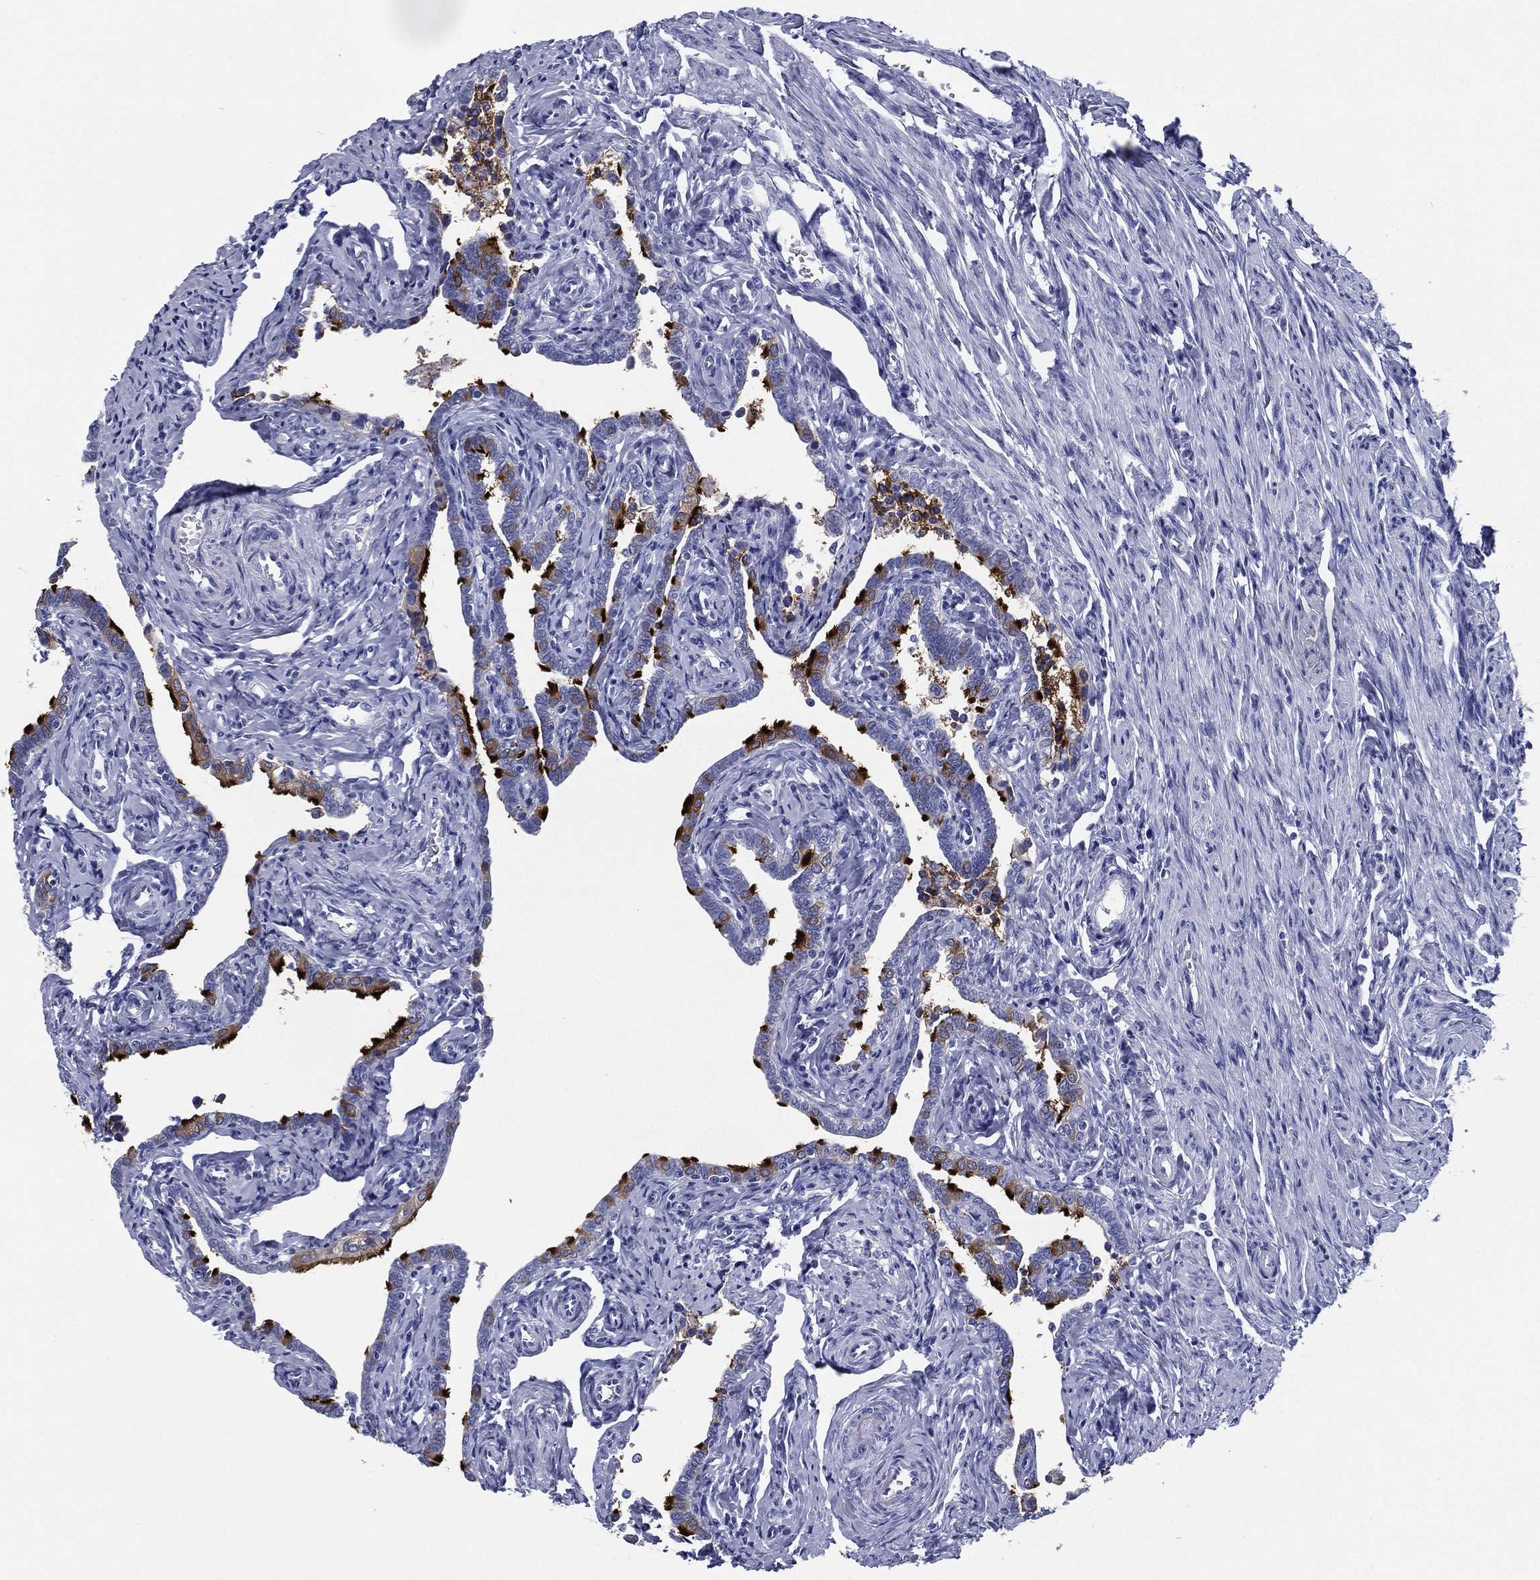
{"staining": {"intensity": "strong", "quantity": "25%-75%", "location": "cytoplasmic/membranous"}, "tissue": "fallopian tube", "cell_type": "Glandular cells", "image_type": "normal", "snomed": [{"axis": "morphology", "description": "Normal tissue, NOS"}, {"axis": "topography", "description": "Fallopian tube"}, {"axis": "topography", "description": "Ovary"}], "caption": "Fallopian tube stained with DAB (3,3'-diaminobenzidine) IHC reveals high levels of strong cytoplasmic/membranous positivity in about 25%-75% of glandular cells.", "gene": "RSPH4A", "patient": {"sex": "female", "age": 54}}